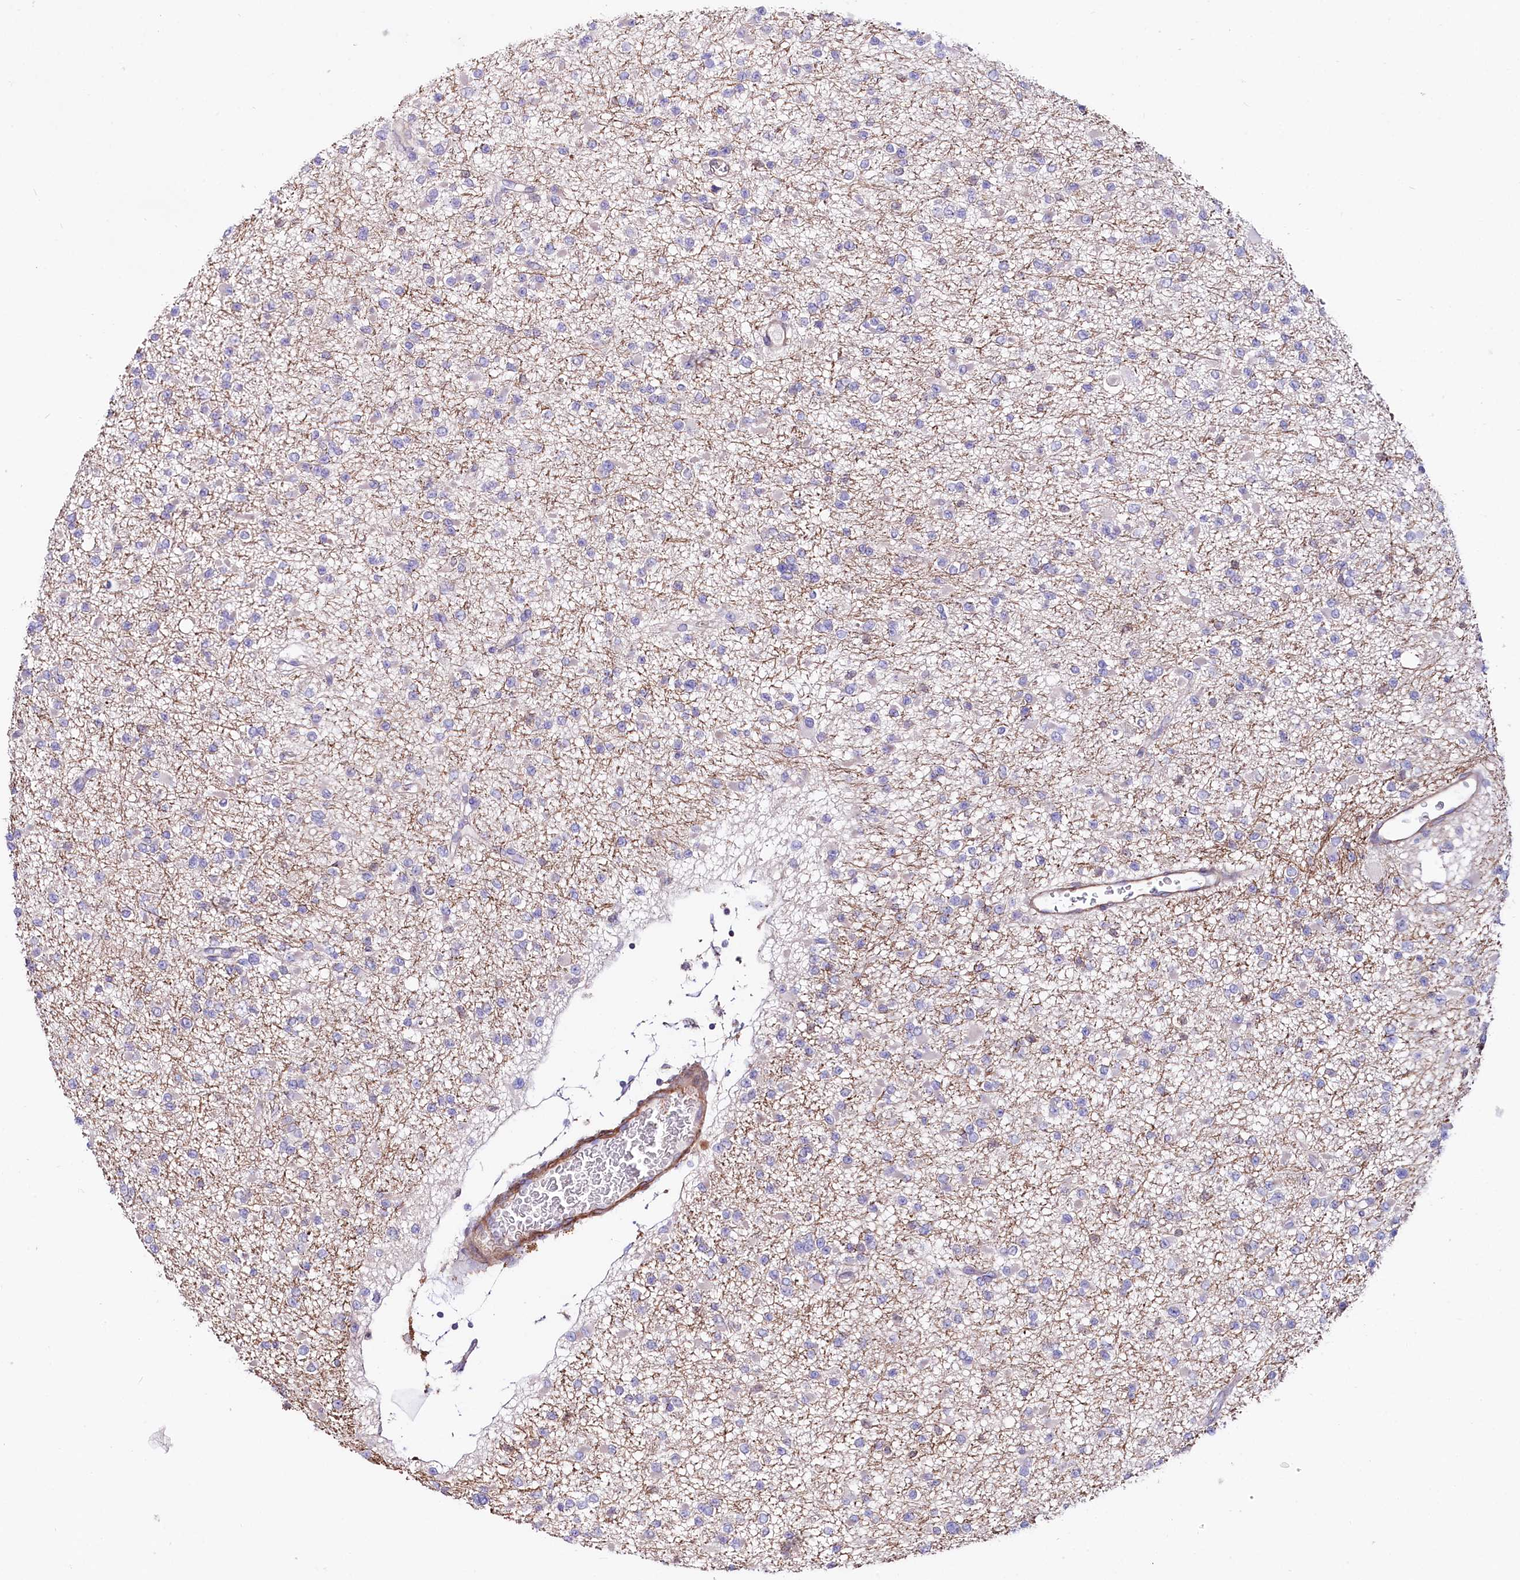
{"staining": {"intensity": "negative", "quantity": "none", "location": "none"}, "tissue": "glioma", "cell_type": "Tumor cells", "image_type": "cancer", "snomed": [{"axis": "morphology", "description": "Glioma, malignant, Low grade"}, {"axis": "topography", "description": "Brain"}], "caption": "Malignant glioma (low-grade) stained for a protein using immunohistochemistry shows no positivity tumor cells.", "gene": "FCHSD2", "patient": {"sex": "female", "age": 22}}